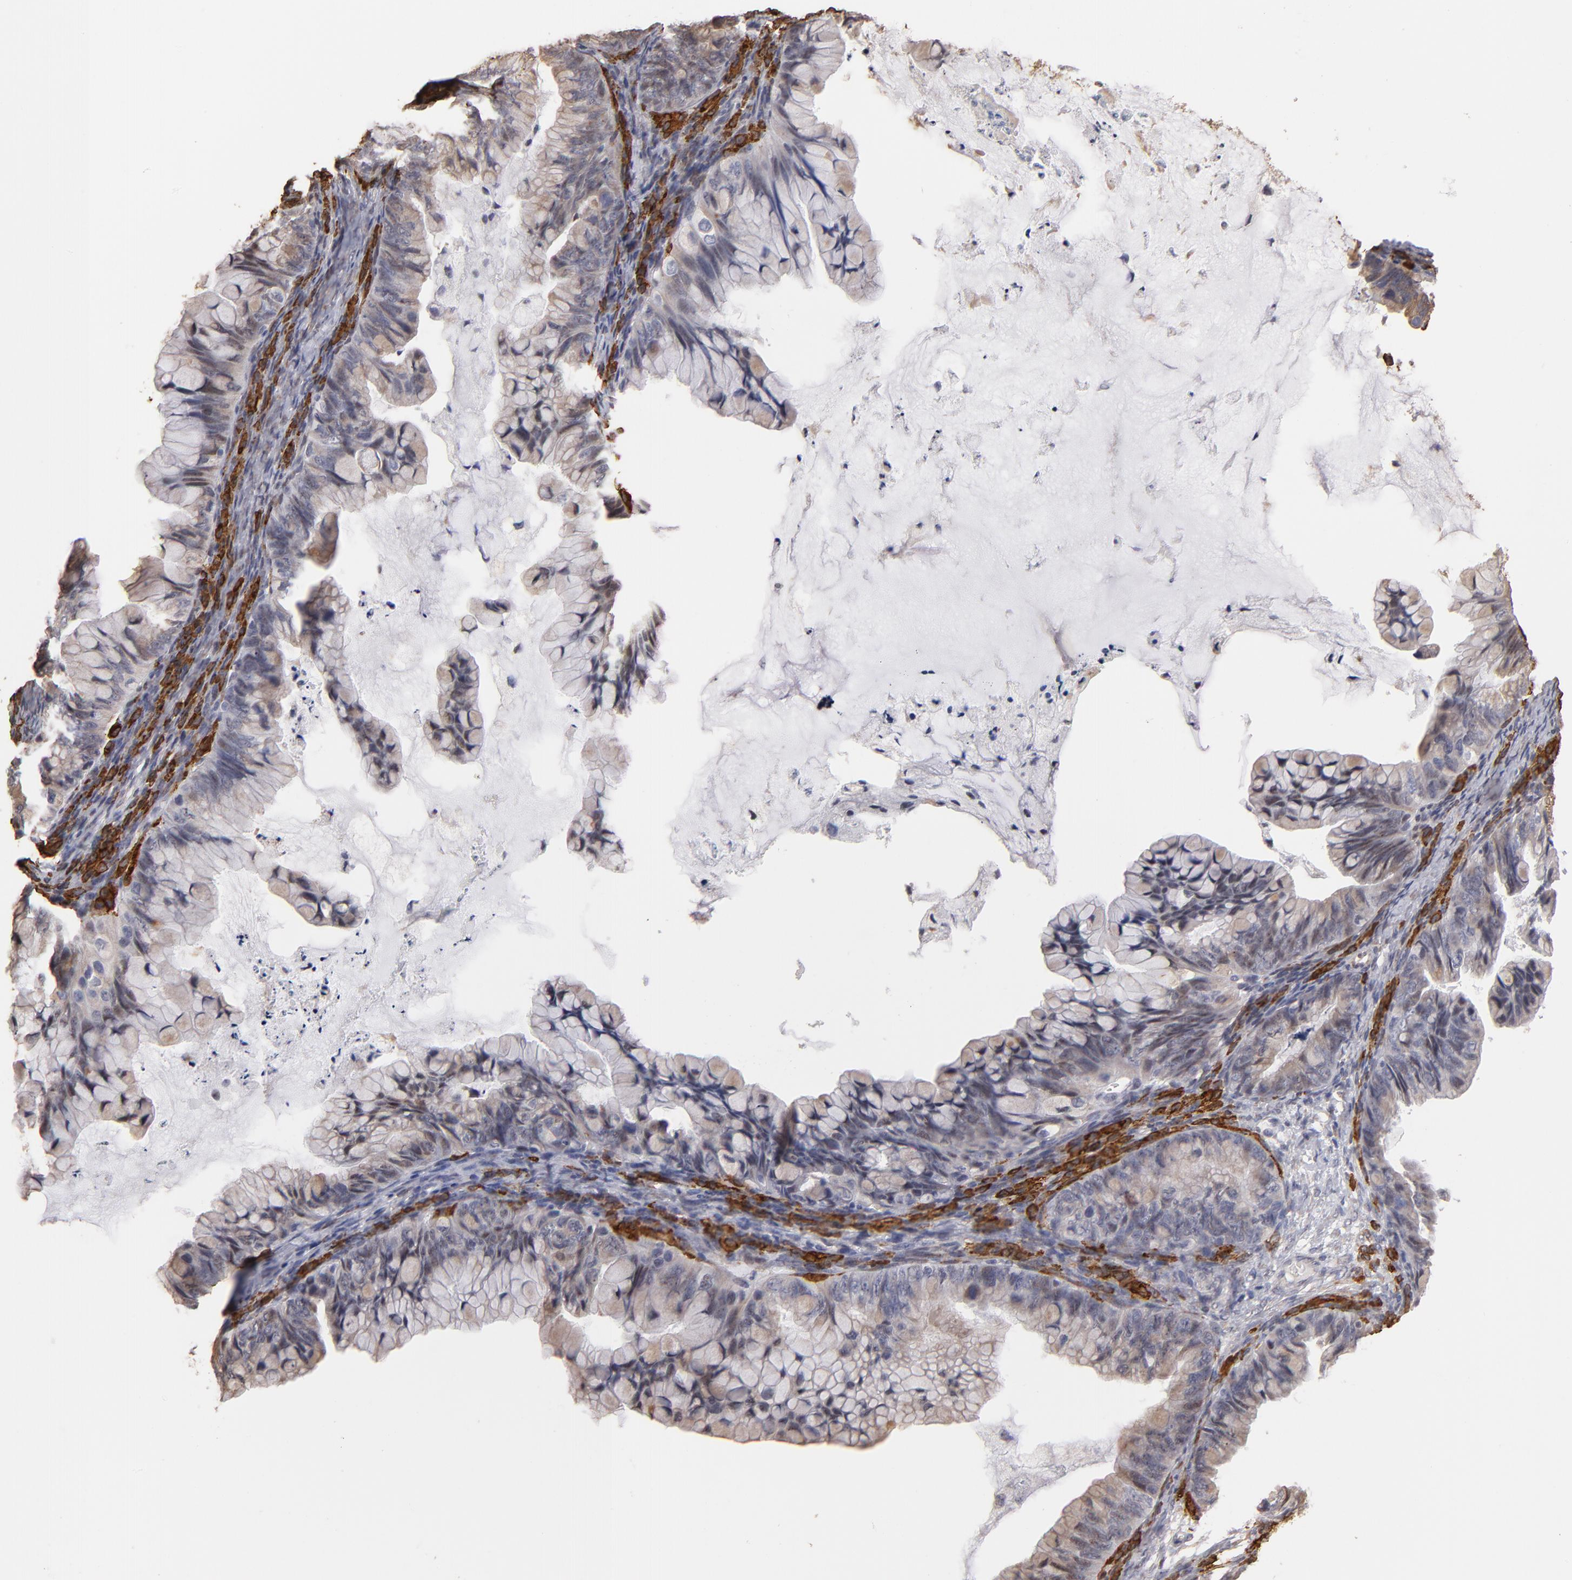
{"staining": {"intensity": "weak", "quantity": ">75%", "location": "cytoplasmic/membranous"}, "tissue": "ovarian cancer", "cell_type": "Tumor cells", "image_type": "cancer", "snomed": [{"axis": "morphology", "description": "Cystadenocarcinoma, mucinous, NOS"}, {"axis": "topography", "description": "Ovary"}], "caption": "Immunohistochemical staining of human ovarian cancer (mucinous cystadenocarcinoma) exhibits weak cytoplasmic/membranous protein positivity in about >75% of tumor cells.", "gene": "PGRMC1", "patient": {"sex": "female", "age": 36}}